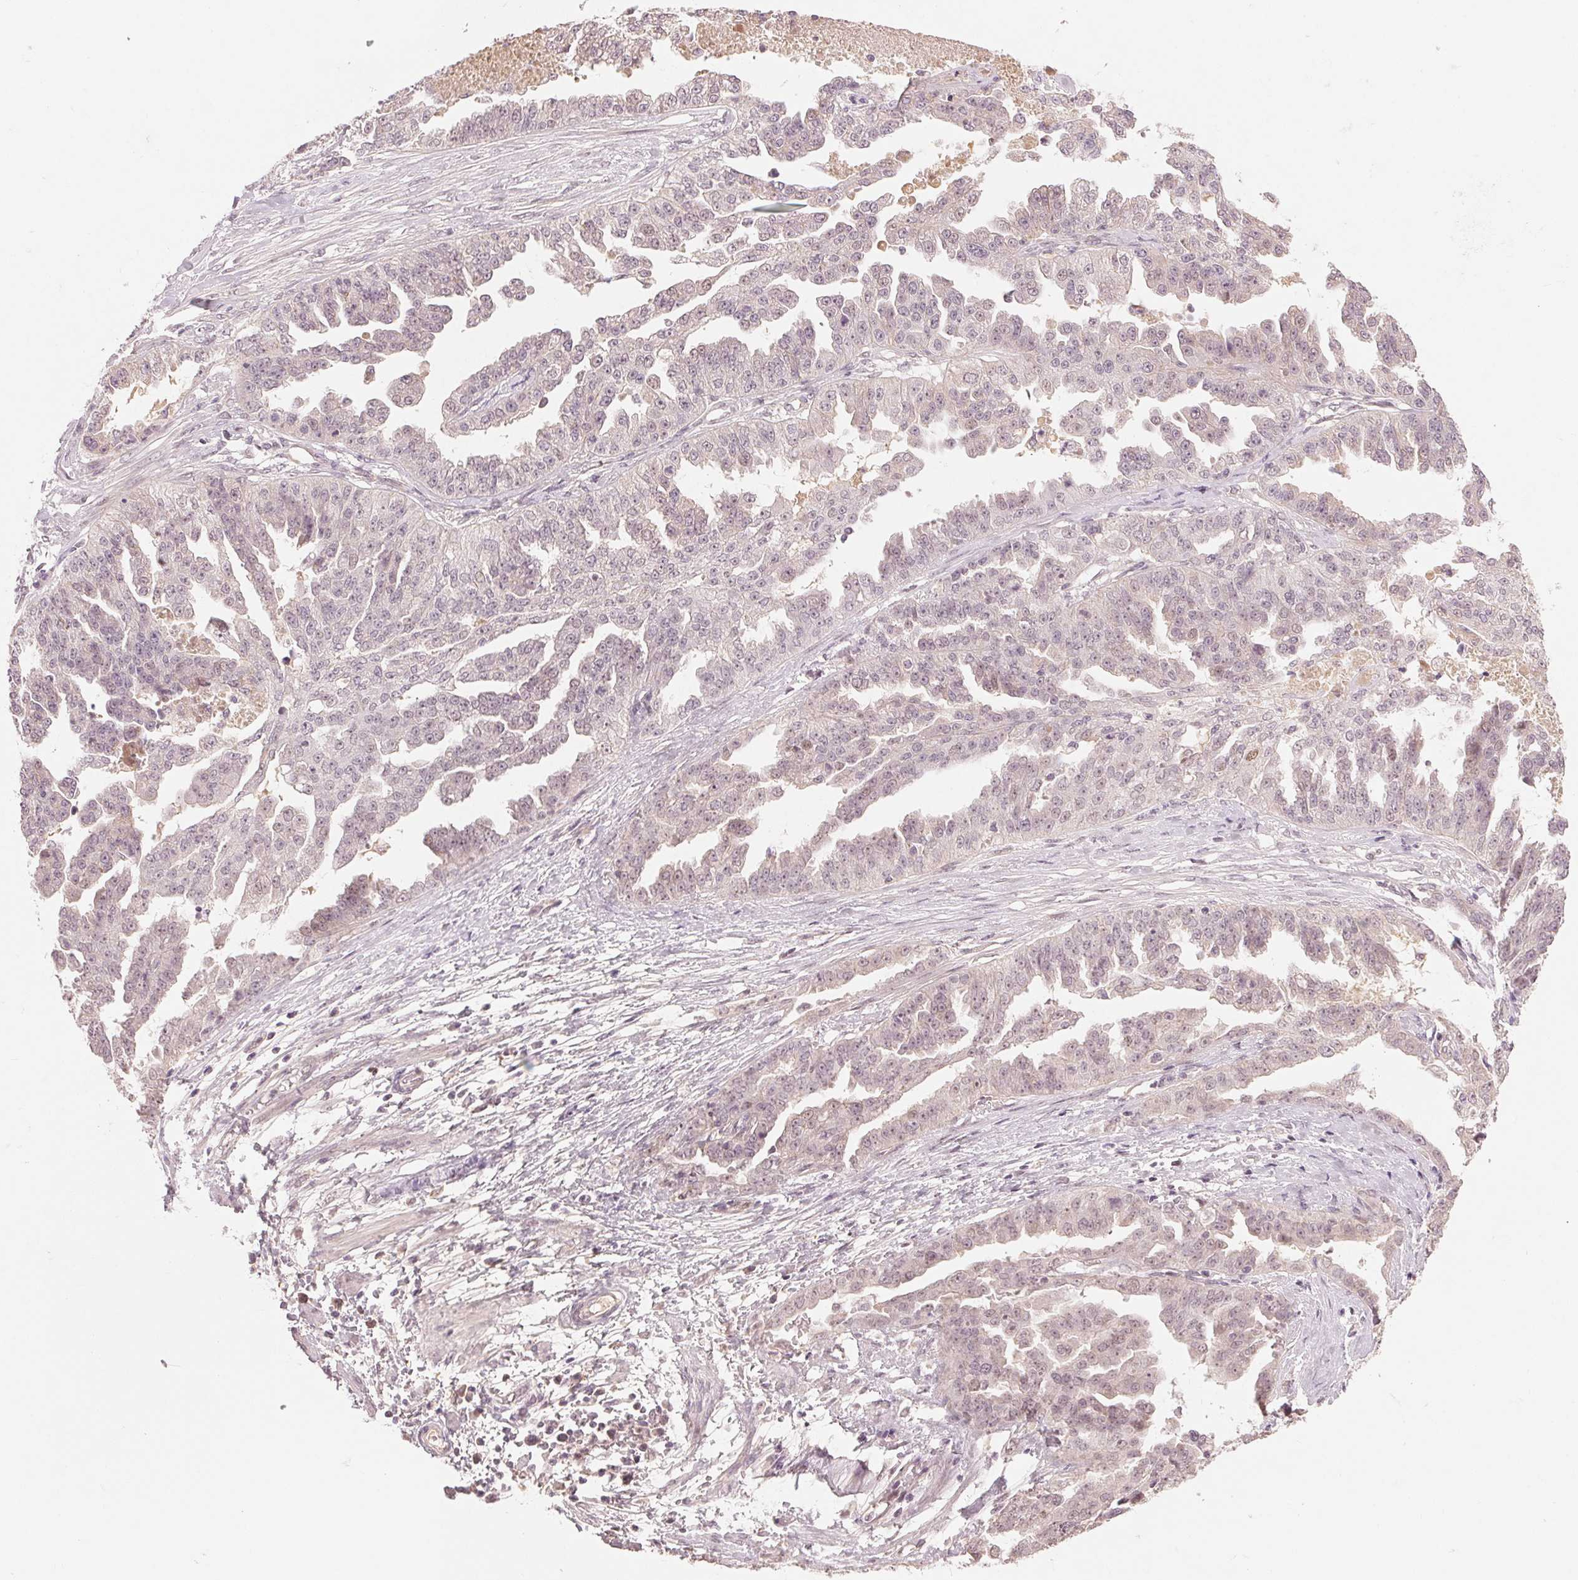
{"staining": {"intensity": "negative", "quantity": "none", "location": "none"}, "tissue": "ovarian cancer", "cell_type": "Tumor cells", "image_type": "cancer", "snomed": [{"axis": "morphology", "description": "Cystadenocarcinoma, serous, NOS"}, {"axis": "topography", "description": "Ovary"}], "caption": "DAB immunohistochemical staining of human ovarian cancer exhibits no significant staining in tumor cells. Nuclei are stained in blue.", "gene": "TUB", "patient": {"sex": "female", "age": 58}}